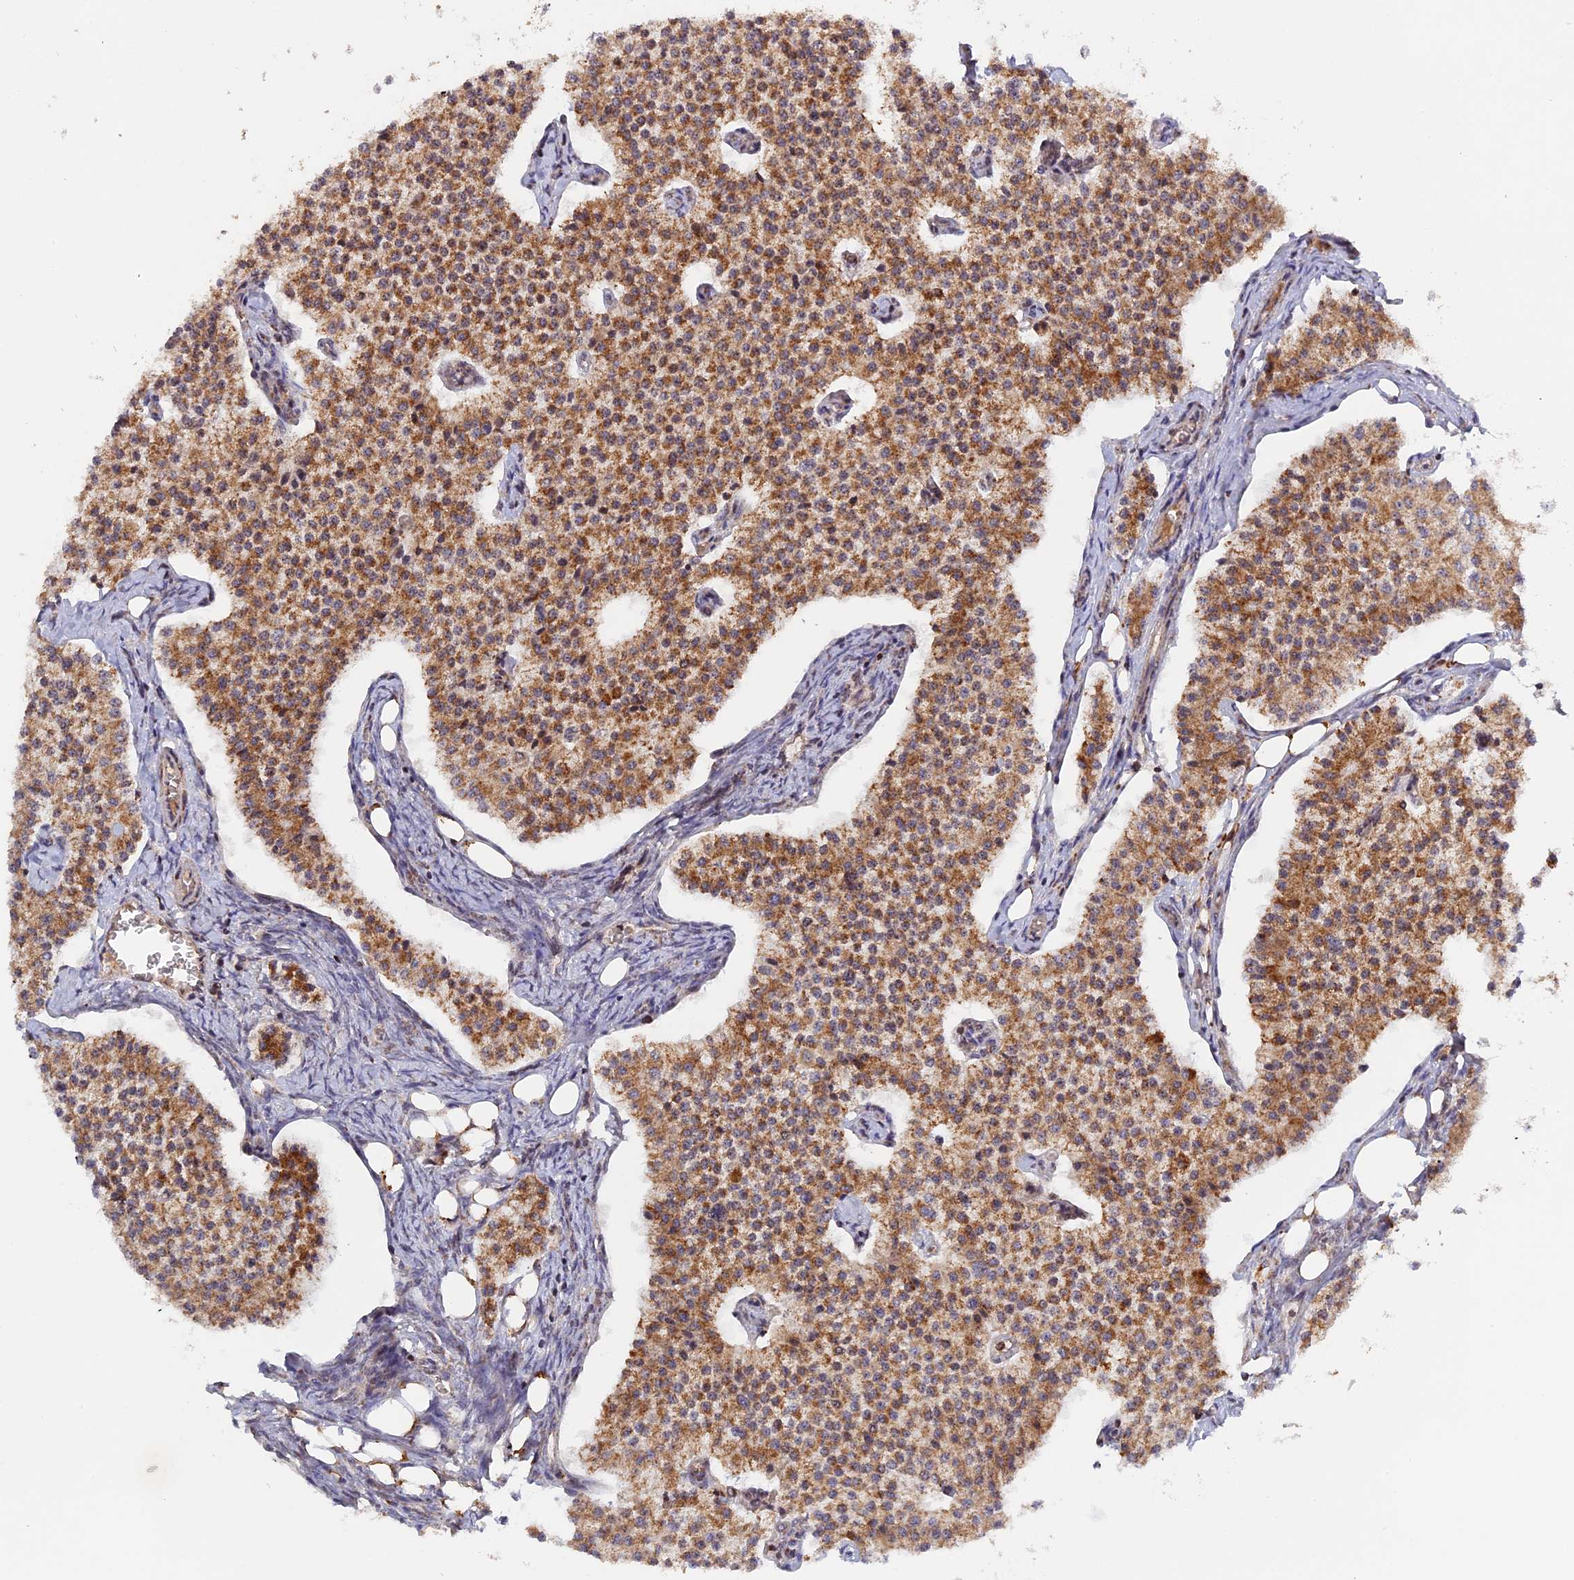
{"staining": {"intensity": "moderate", "quantity": ">75%", "location": "cytoplasmic/membranous"}, "tissue": "carcinoid", "cell_type": "Tumor cells", "image_type": "cancer", "snomed": [{"axis": "morphology", "description": "Carcinoid, malignant, NOS"}, {"axis": "topography", "description": "Colon"}], "caption": "Moderate cytoplasmic/membranous staining is identified in approximately >75% of tumor cells in malignant carcinoid. The staining is performed using DAB (3,3'-diaminobenzidine) brown chromogen to label protein expression. The nuclei are counter-stained blue using hematoxylin.", "gene": "MPV17L", "patient": {"sex": "female", "age": 52}}